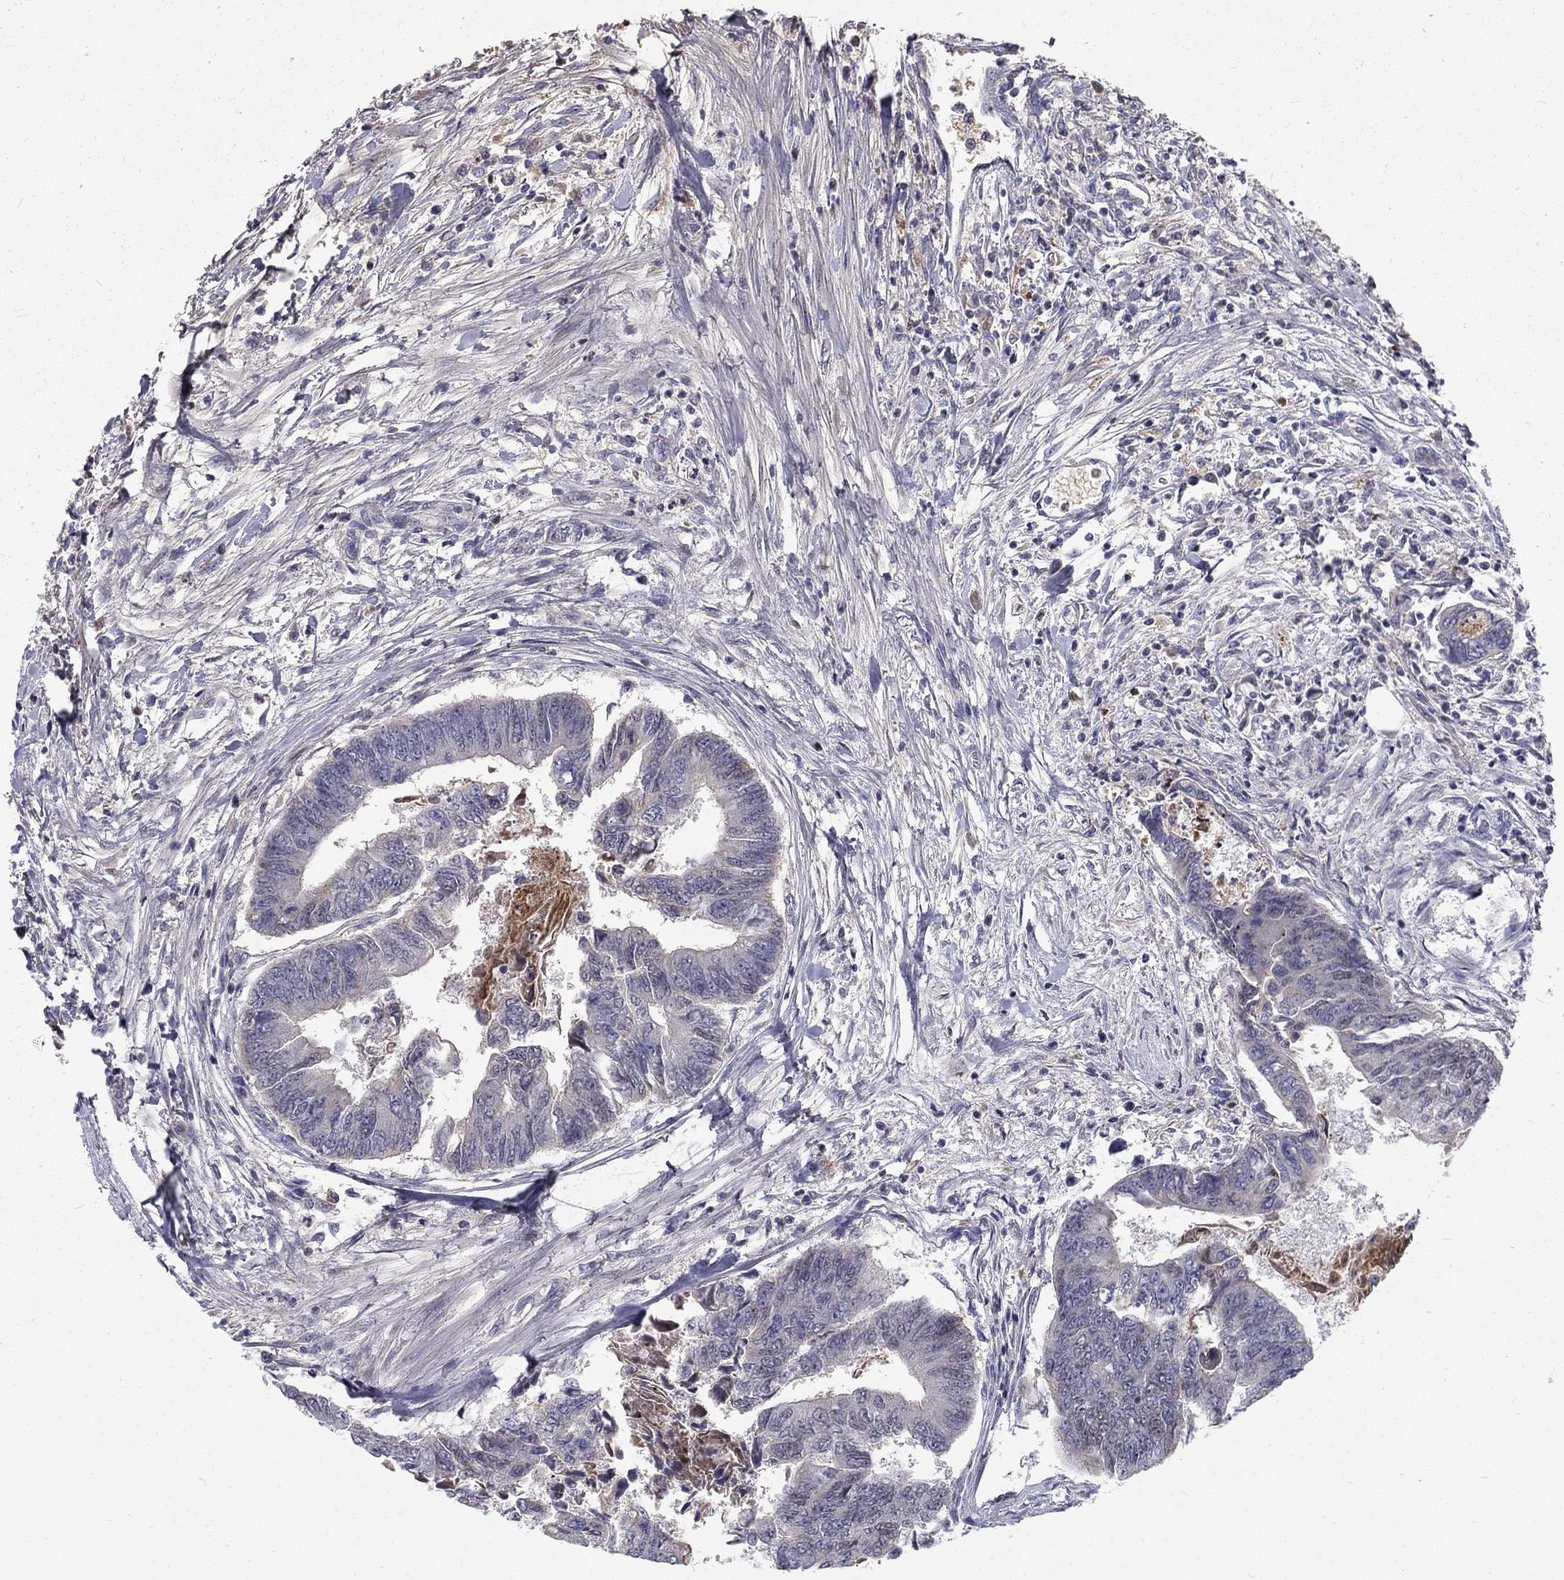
{"staining": {"intensity": "negative", "quantity": "none", "location": "none"}, "tissue": "colorectal cancer", "cell_type": "Tumor cells", "image_type": "cancer", "snomed": [{"axis": "morphology", "description": "Adenocarcinoma, NOS"}, {"axis": "topography", "description": "Colon"}], "caption": "Tumor cells are negative for protein expression in human colorectal cancer.", "gene": "EPDR1", "patient": {"sex": "female", "age": 65}}